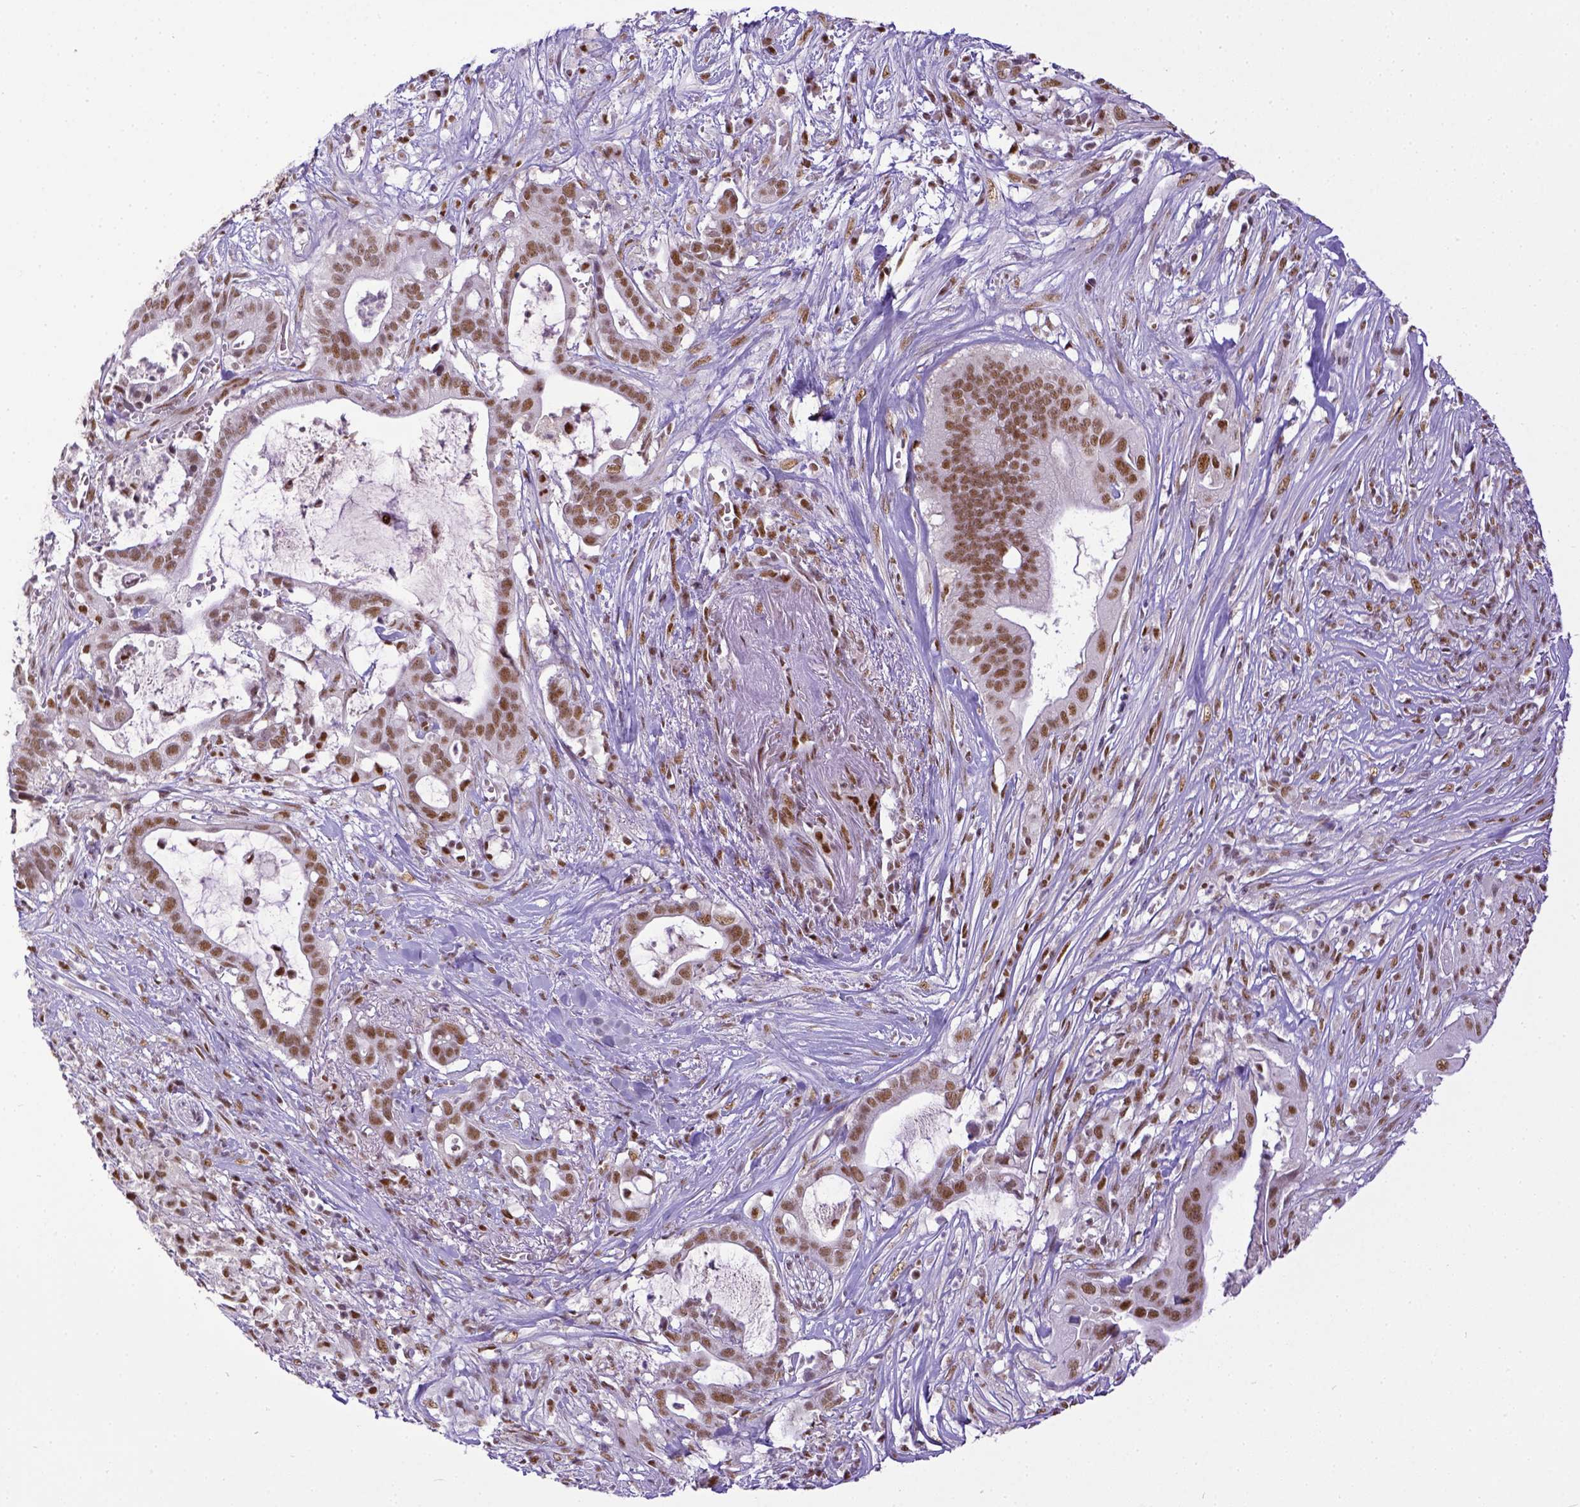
{"staining": {"intensity": "moderate", "quantity": ">75%", "location": "nuclear"}, "tissue": "pancreatic cancer", "cell_type": "Tumor cells", "image_type": "cancer", "snomed": [{"axis": "morphology", "description": "Adenocarcinoma, NOS"}, {"axis": "topography", "description": "Pancreas"}], "caption": "Immunohistochemistry (IHC) (DAB) staining of pancreatic cancer (adenocarcinoma) demonstrates moderate nuclear protein expression in approximately >75% of tumor cells.", "gene": "ERCC1", "patient": {"sex": "male", "age": 61}}